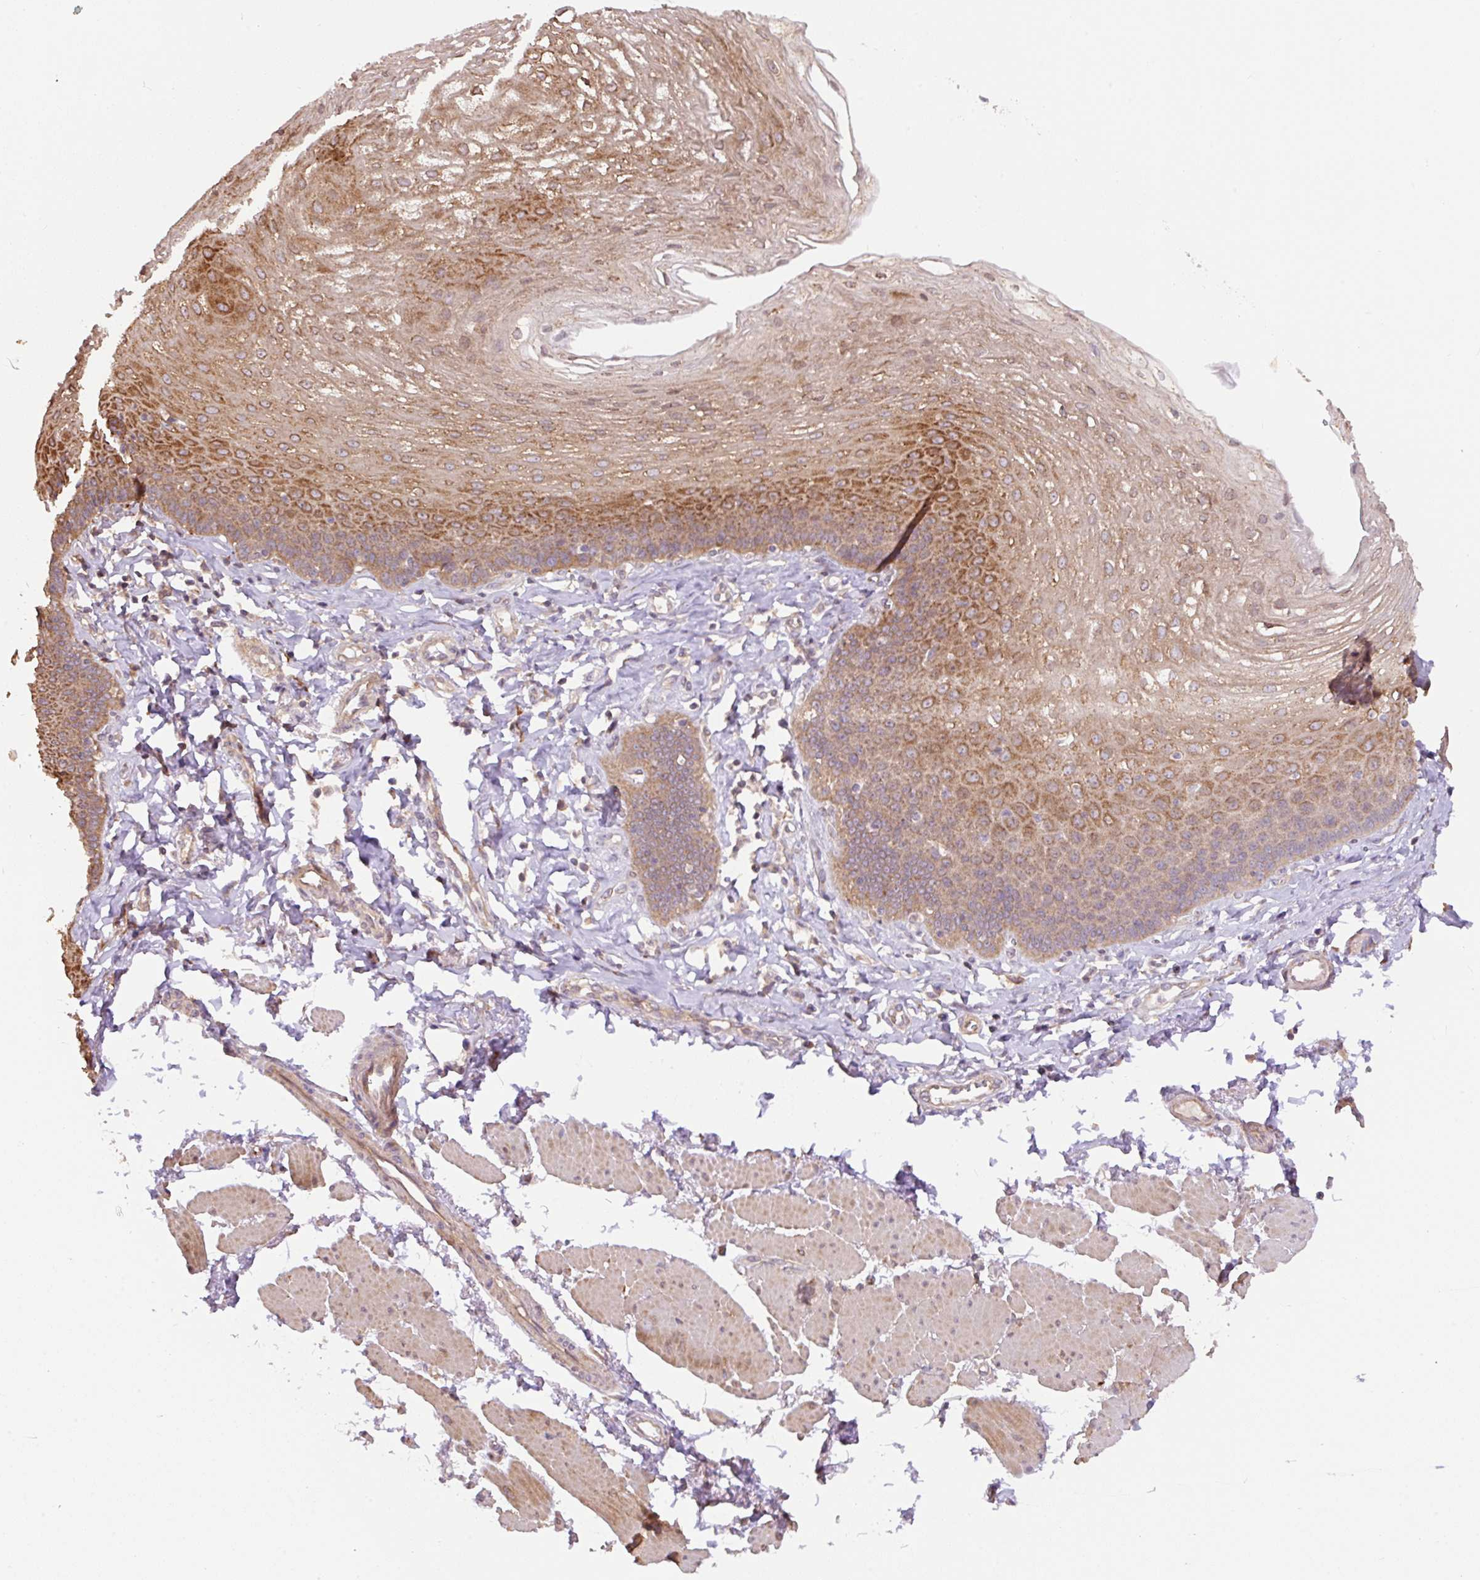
{"staining": {"intensity": "strong", "quantity": ">75%", "location": "cytoplasmic/membranous"}, "tissue": "esophagus", "cell_type": "Squamous epithelial cells", "image_type": "normal", "snomed": [{"axis": "morphology", "description": "Normal tissue, NOS"}, {"axis": "topography", "description": "Esophagus"}], "caption": "An immunohistochemistry (IHC) histopathology image of unremarkable tissue is shown. Protein staining in brown shows strong cytoplasmic/membranous positivity in esophagus within squamous epithelial cells. The staining is performed using DAB (3,3'-diaminobenzidine) brown chromogen to label protein expression. The nuclei are counter-stained blue using hematoxylin.", "gene": "COX8A", "patient": {"sex": "female", "age": 81}}